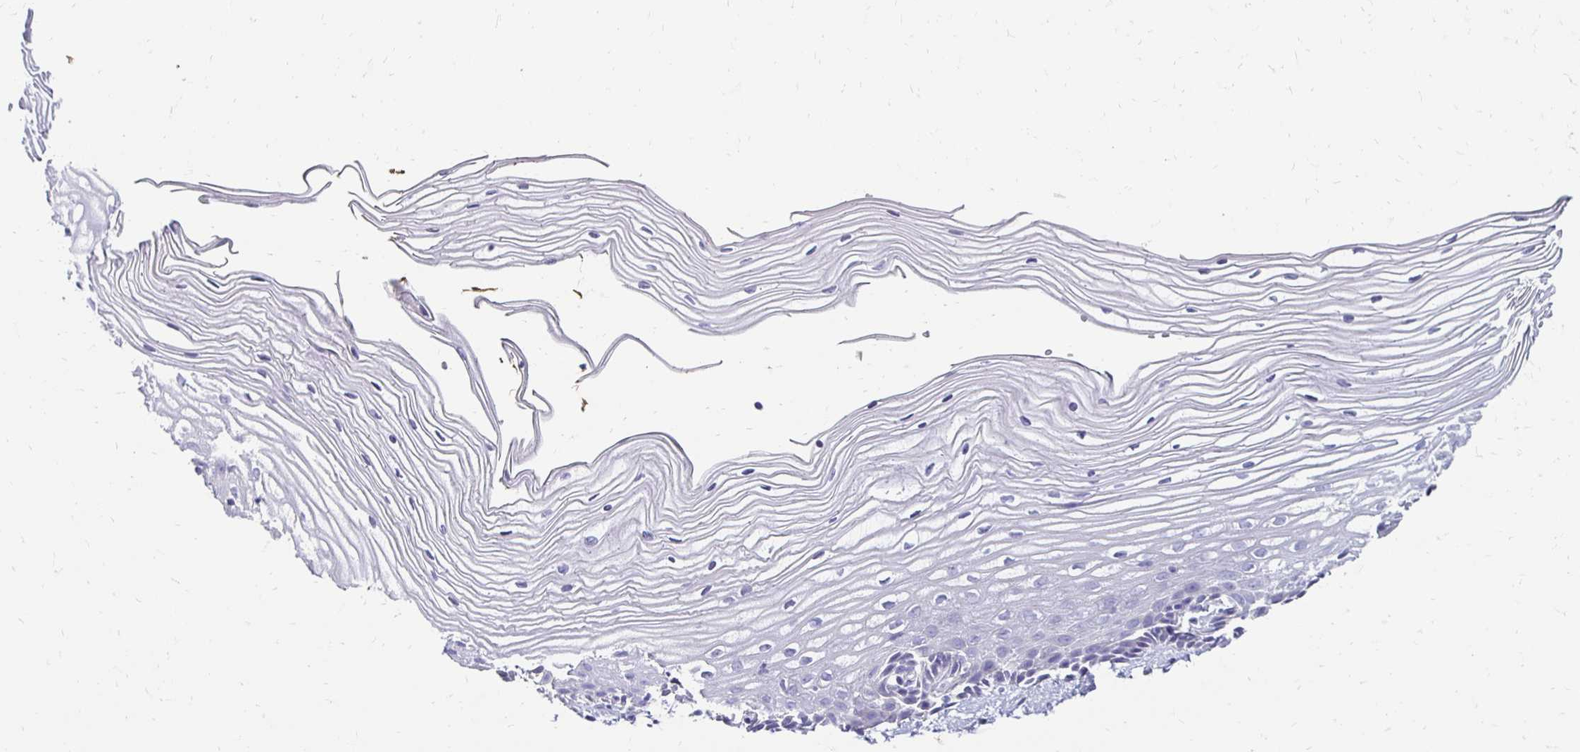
{"staining": {"intensity": "negative", "quantity": "none", "location": "none"}, "tissue": "cervix", "cell_type": "Glandular cells", "image_type": "normal", "snomed": [{"axis": "morphology", "description": "Normal tissue, NOS"}, {"axis": "topography", "description": "Cervix"}], "caption": "Immunohistochemical staining of unremarkable cervix exhibits no significant expression in glandular cells. Brightfield microscopy of immunohistochemistry (IHC) stained with DAB (brown) and hematoxylin (blue), captured at high magnification.", "gene": "AKAP6", "patient": {"sex": "female", "age": 40}}